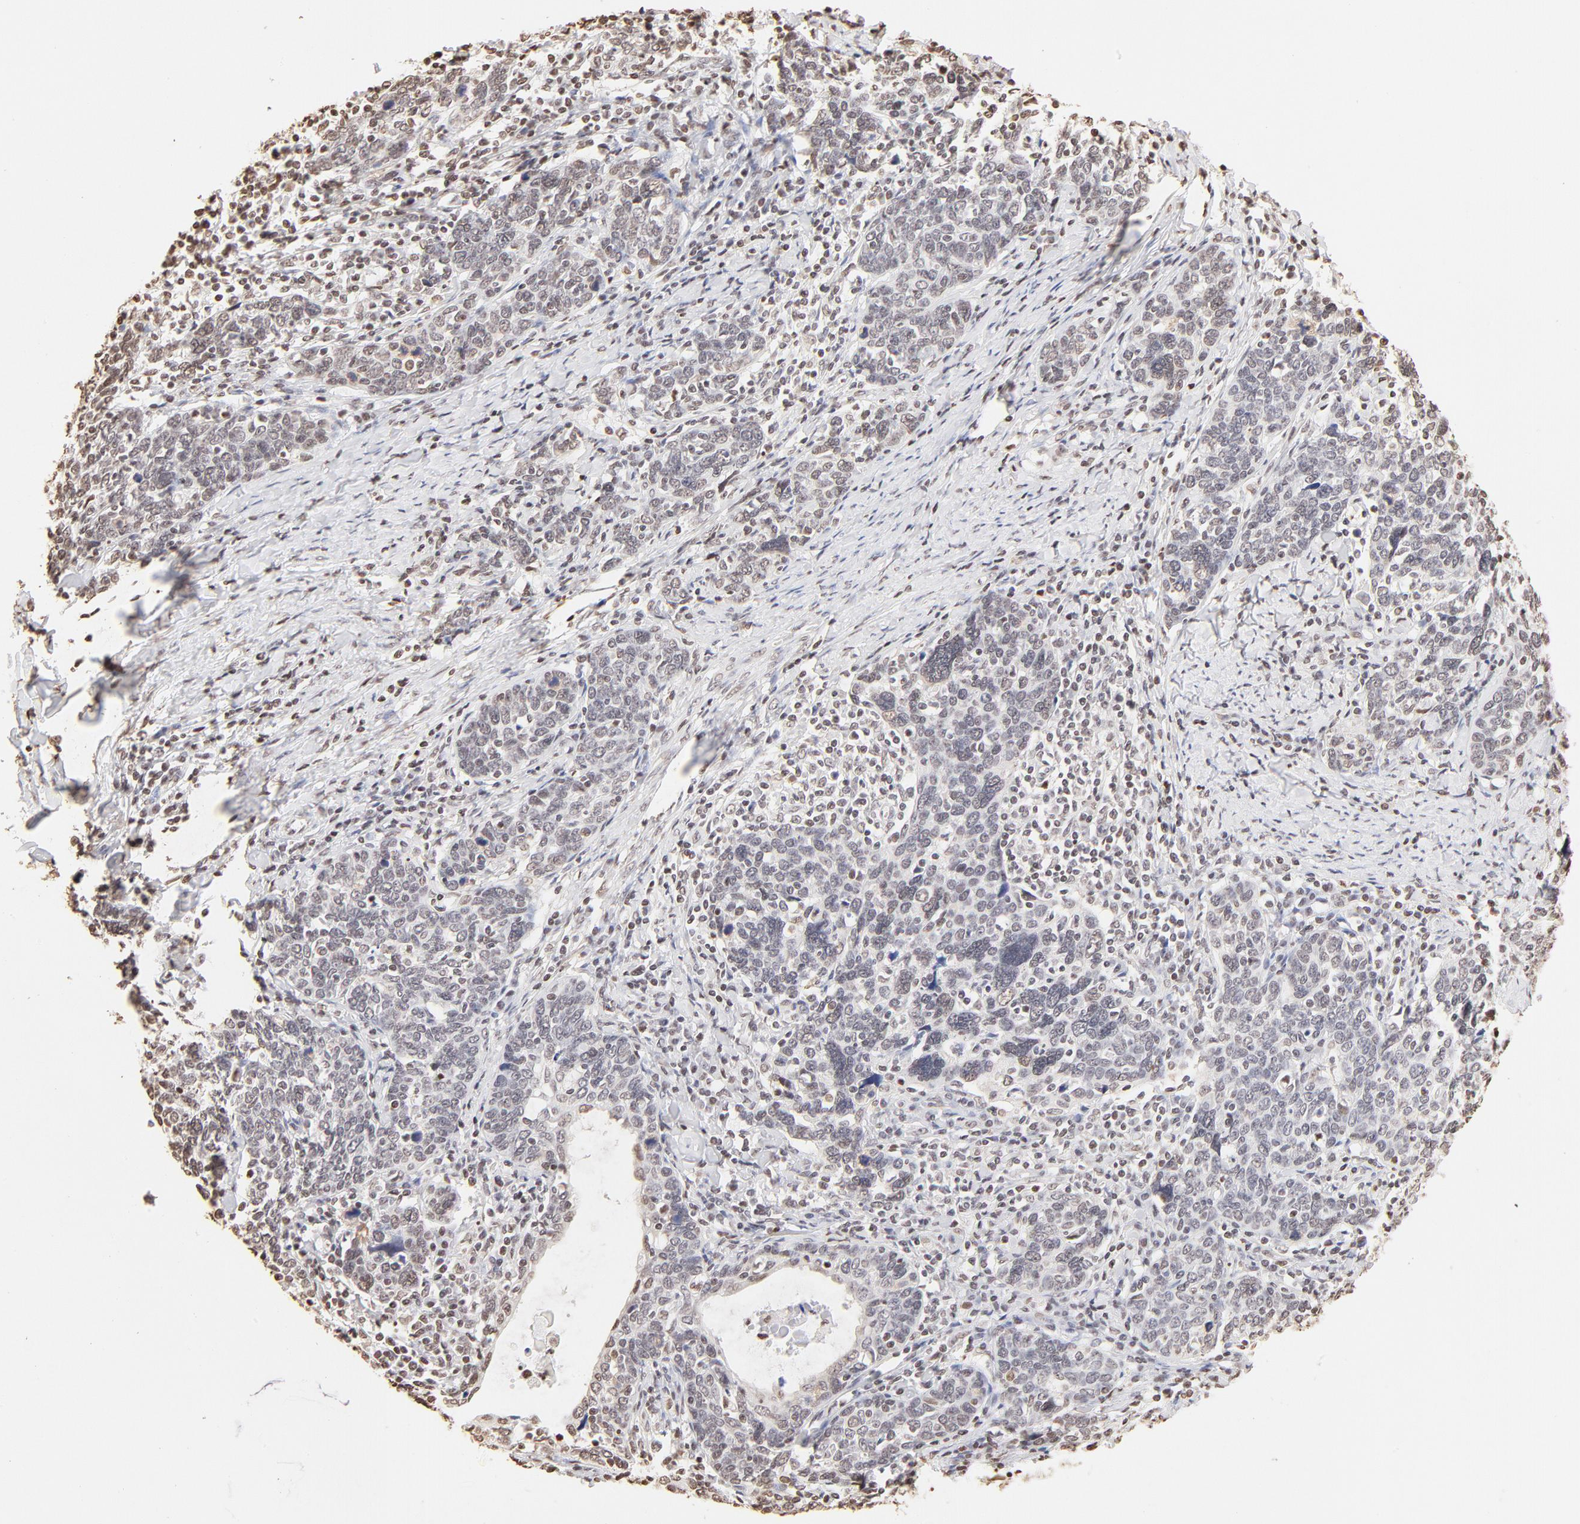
{"staining": {"intensity": "weak", "quantity": "<25%", "location": "nuclear"}, "tissue": "cervical cancer", "cell_type": "Tumor cells", "image_type": "cancer", "snomed": [{"axis": "morphology", "description": "Squamous cell carcinoma, NOS"}, {"axis": "topography", "description": "Cervix"}], "caption": "Immunohistochemistry image of neoplastic tissue: cervical cancer stained with DAB reveals no significant protein positivity in tumor cells. Nuclei are stained in blue.", "gene": "ZNF540", "patient": {"sex": "female", "age": 41}}